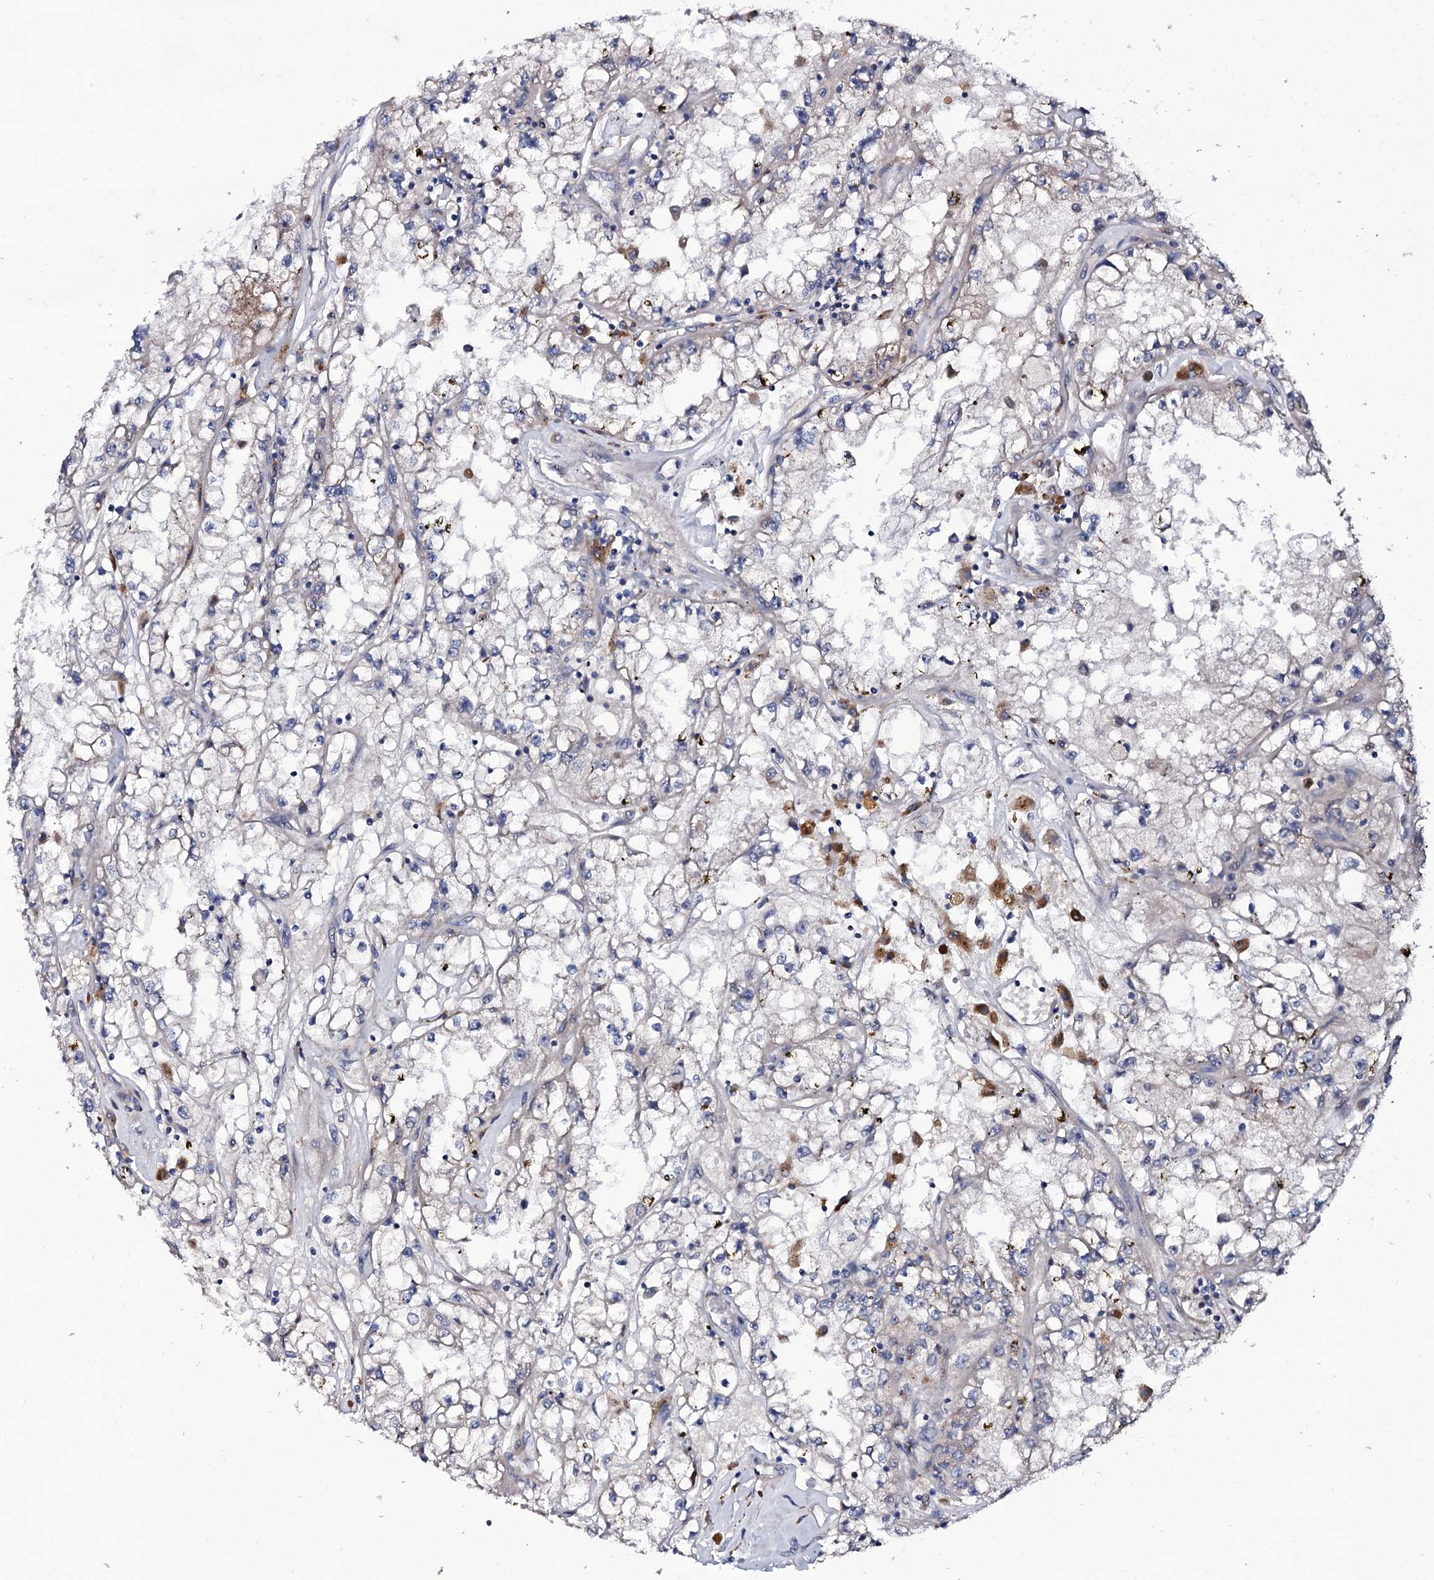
{"staining": {"intensity": "negative", "quantity": "none", "location": "none"}, "tissue": "renal cancer", "cell_type": "Tumor cells", "image_type": "cancer", "snomed": [{"axis": "morphology", "description": "Adenocarcinoma, NOS"}, {"axis": "topography", "description": "Kidney"}], "caption": "The image exhibits no significant positivity in tumor cells of renal cancer.", "gene": "COG6", "patient": {"sex": "male", "age": 56}}